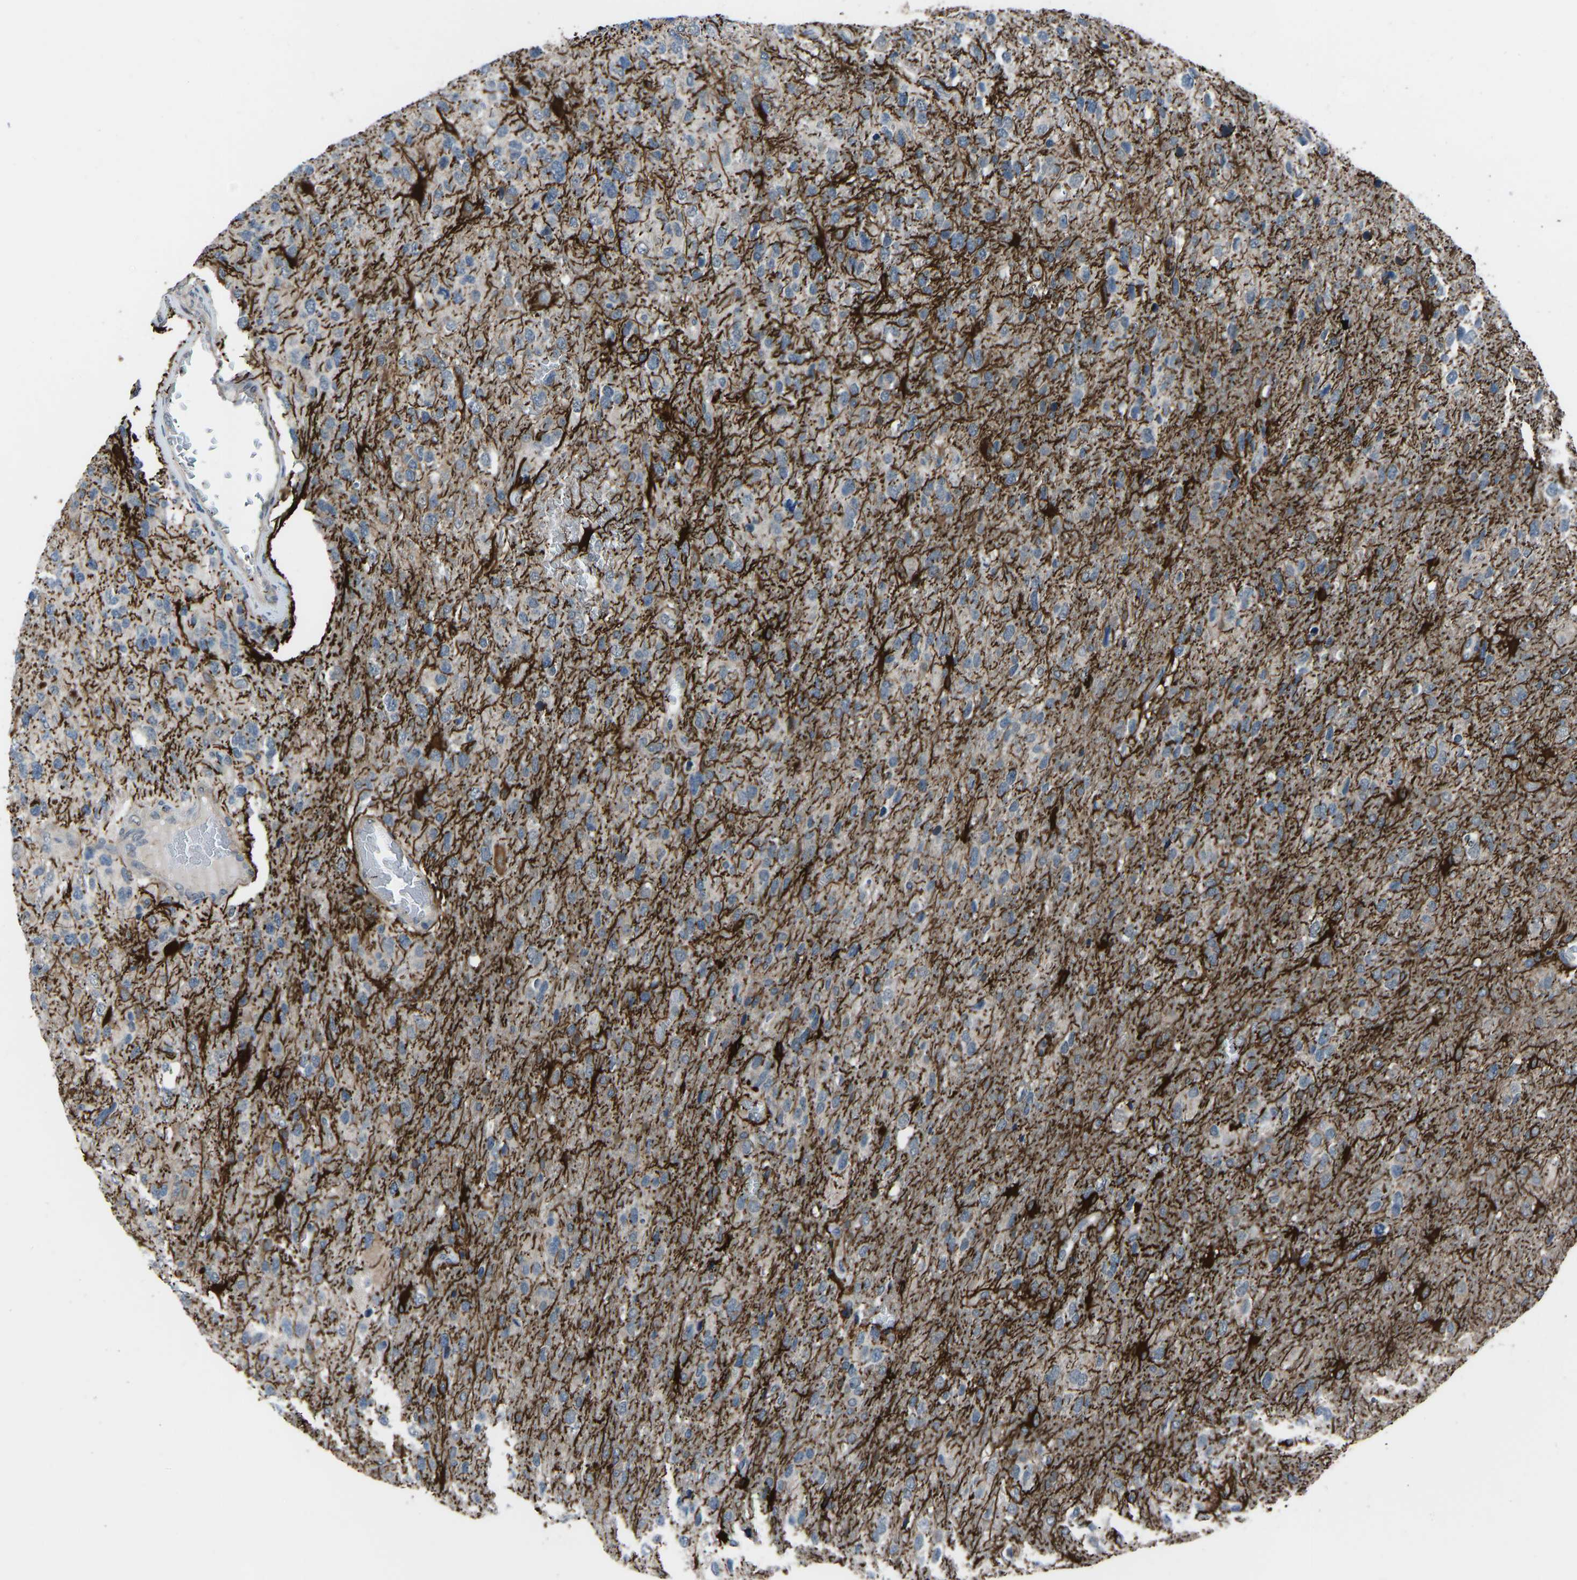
{"staining": {"intensity": "weak", "quantity": "25%-75%", "location": "cytoplasmic/membranous"}, "tissue": "glioma", "cell_type": "Tumor cells", "image_type": "cancer", "snomed": [{"axis": "morphology", "description": "Glioma, malignant, High grade"}, {"axis": "topography", "description": "Brain"}], "caption": "Brown immunohistochemical staining in human high-grade glioma (malignant) displays weak cytoplasmic/membranous staining in about 25%-75% of tumor cells.", "gene": "CDK2AP1", "patient": {"sex": "female", "age": 58}}